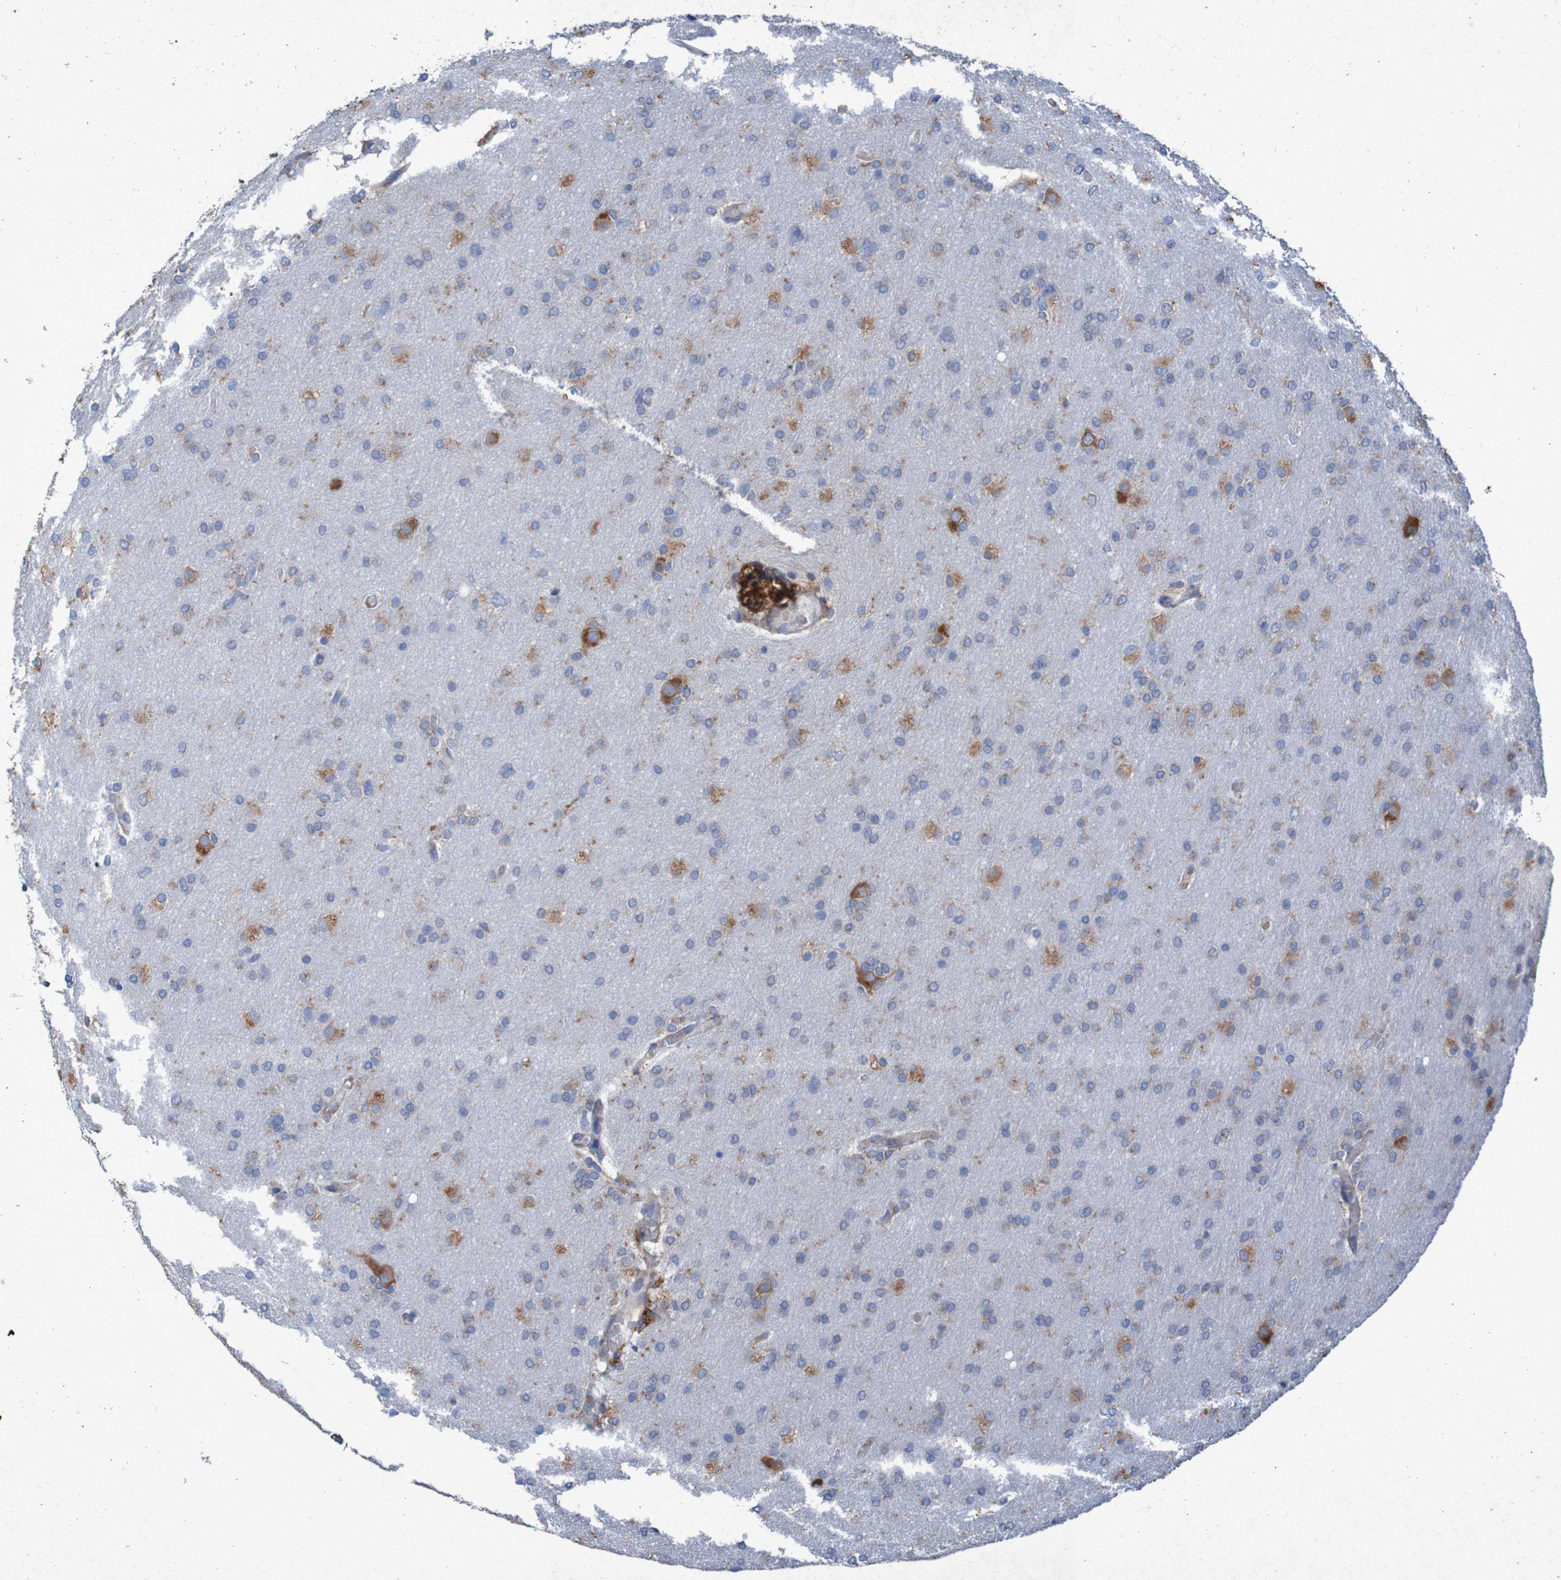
{"staining": {"intensity": "moderate", "quantity": "25%-75%", "location": "cytoplasmic/membranous"}, "tissue": "glioma", "cell_type": "Tumor cells", "image_type": "cancer", "snomed": [{"axis": "morphology", "description": "Glioma, malignant, High grade"}, {"axis": "topography", "description": "Cerebral cortex"}], "caption": "Immunohistochemical staining of malignant high-grade glioma reveals moderate cytoplasmic/membranous protein staining in approximately 25%-75% of tumor cells.", "gene": "RPL10", "patient": {"sex": "female", "age": 36}}